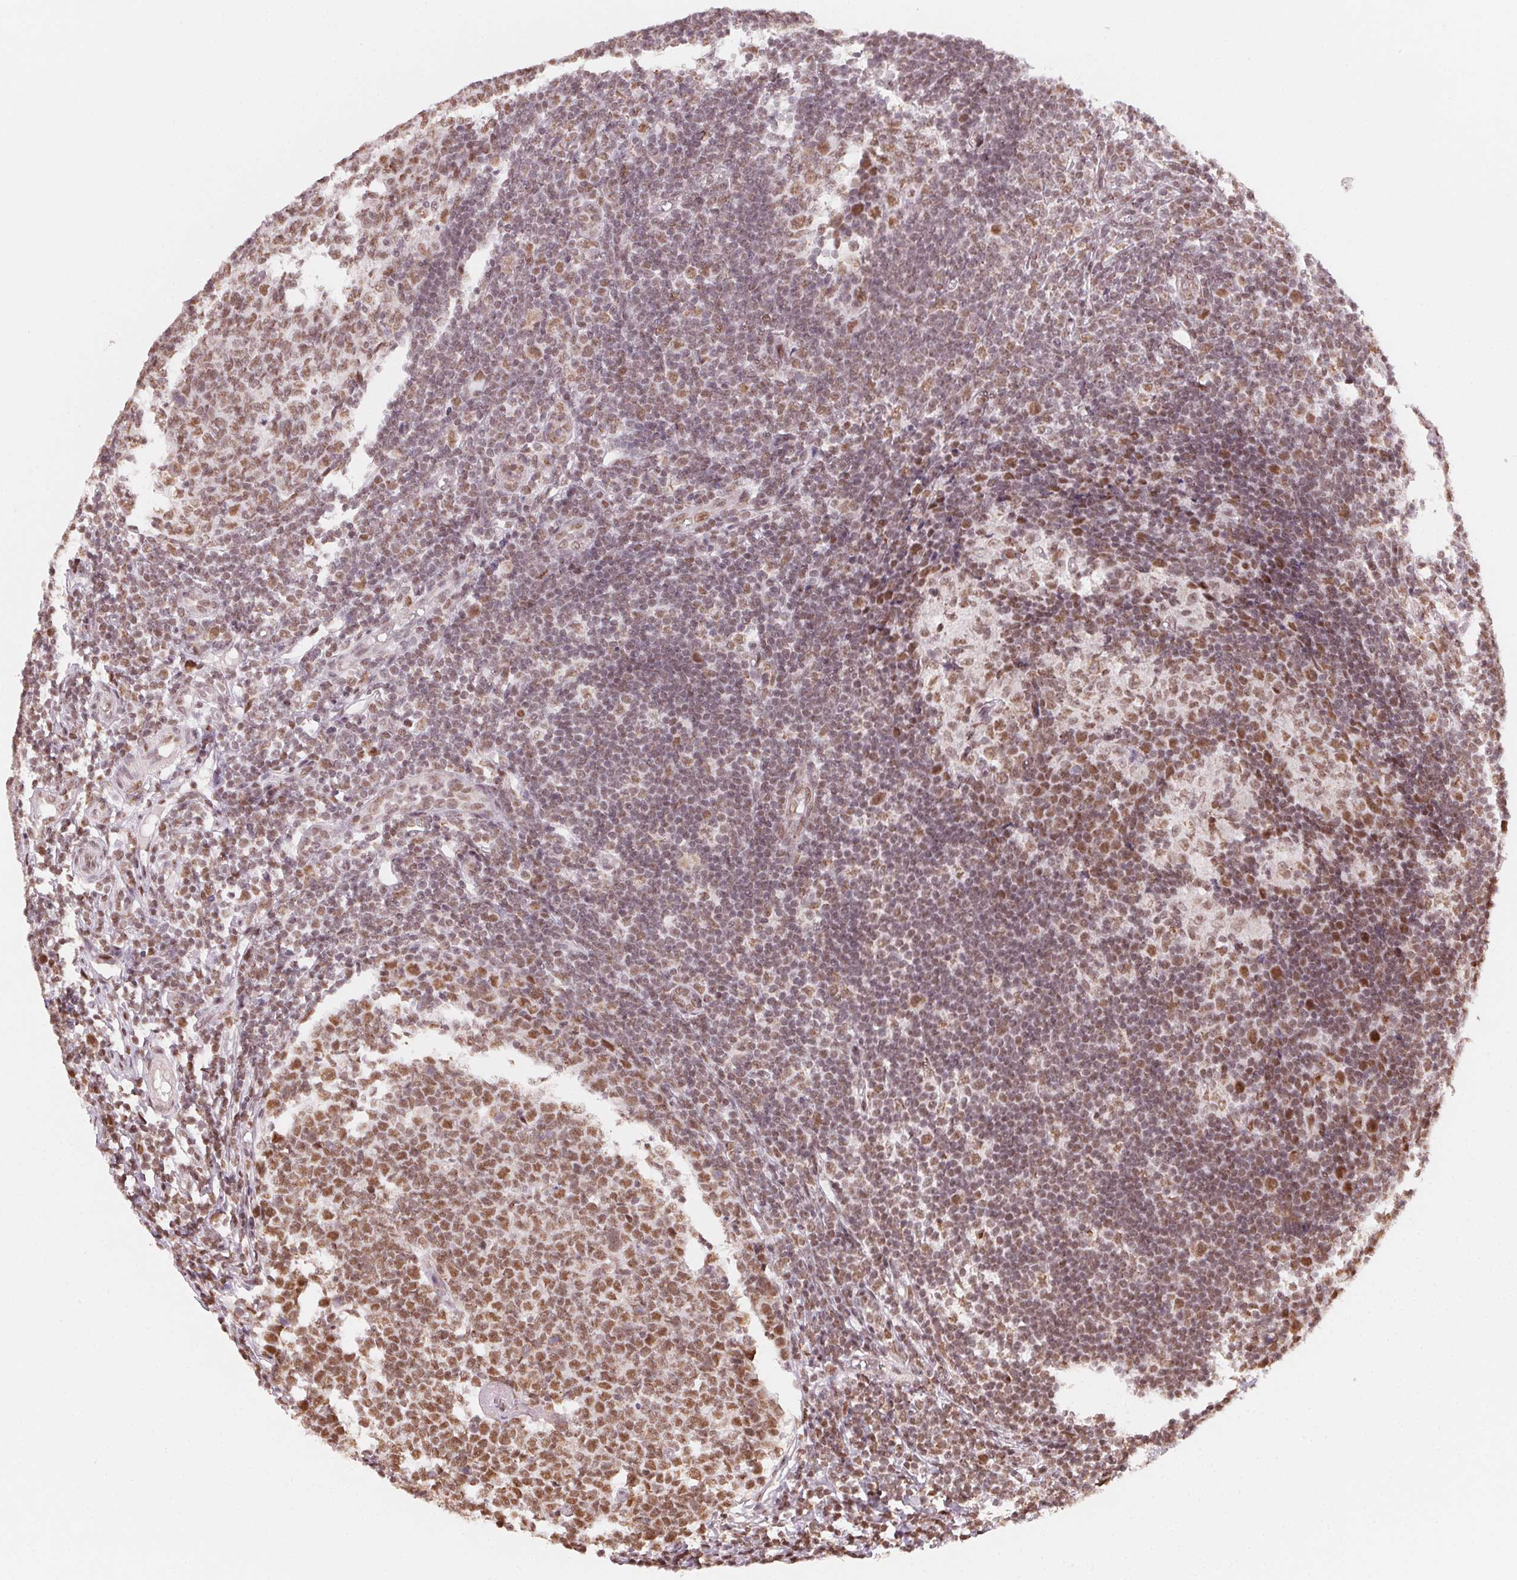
{"staining": {"intensity": "moderate", "quantity": ">75%", "location": "cytoplasmic/membranous,nuclear"}, "tissue": "appendix", "cell_type": "Glandular cells", "image_type": "normal", "snomed": [{"axis": "morphology", "description": "Normal tissue, NOS"}, {"axis": "topography", "description": "Appendix"}], "caption": "Human appendix stained for a protein (brown) demonstrates moderate cytoplasmic/membranous,nuclear positive staining in about >75% of glandular cells.", "gene": "TOPORS", "patient": {"sex": "male", "age": 18}}